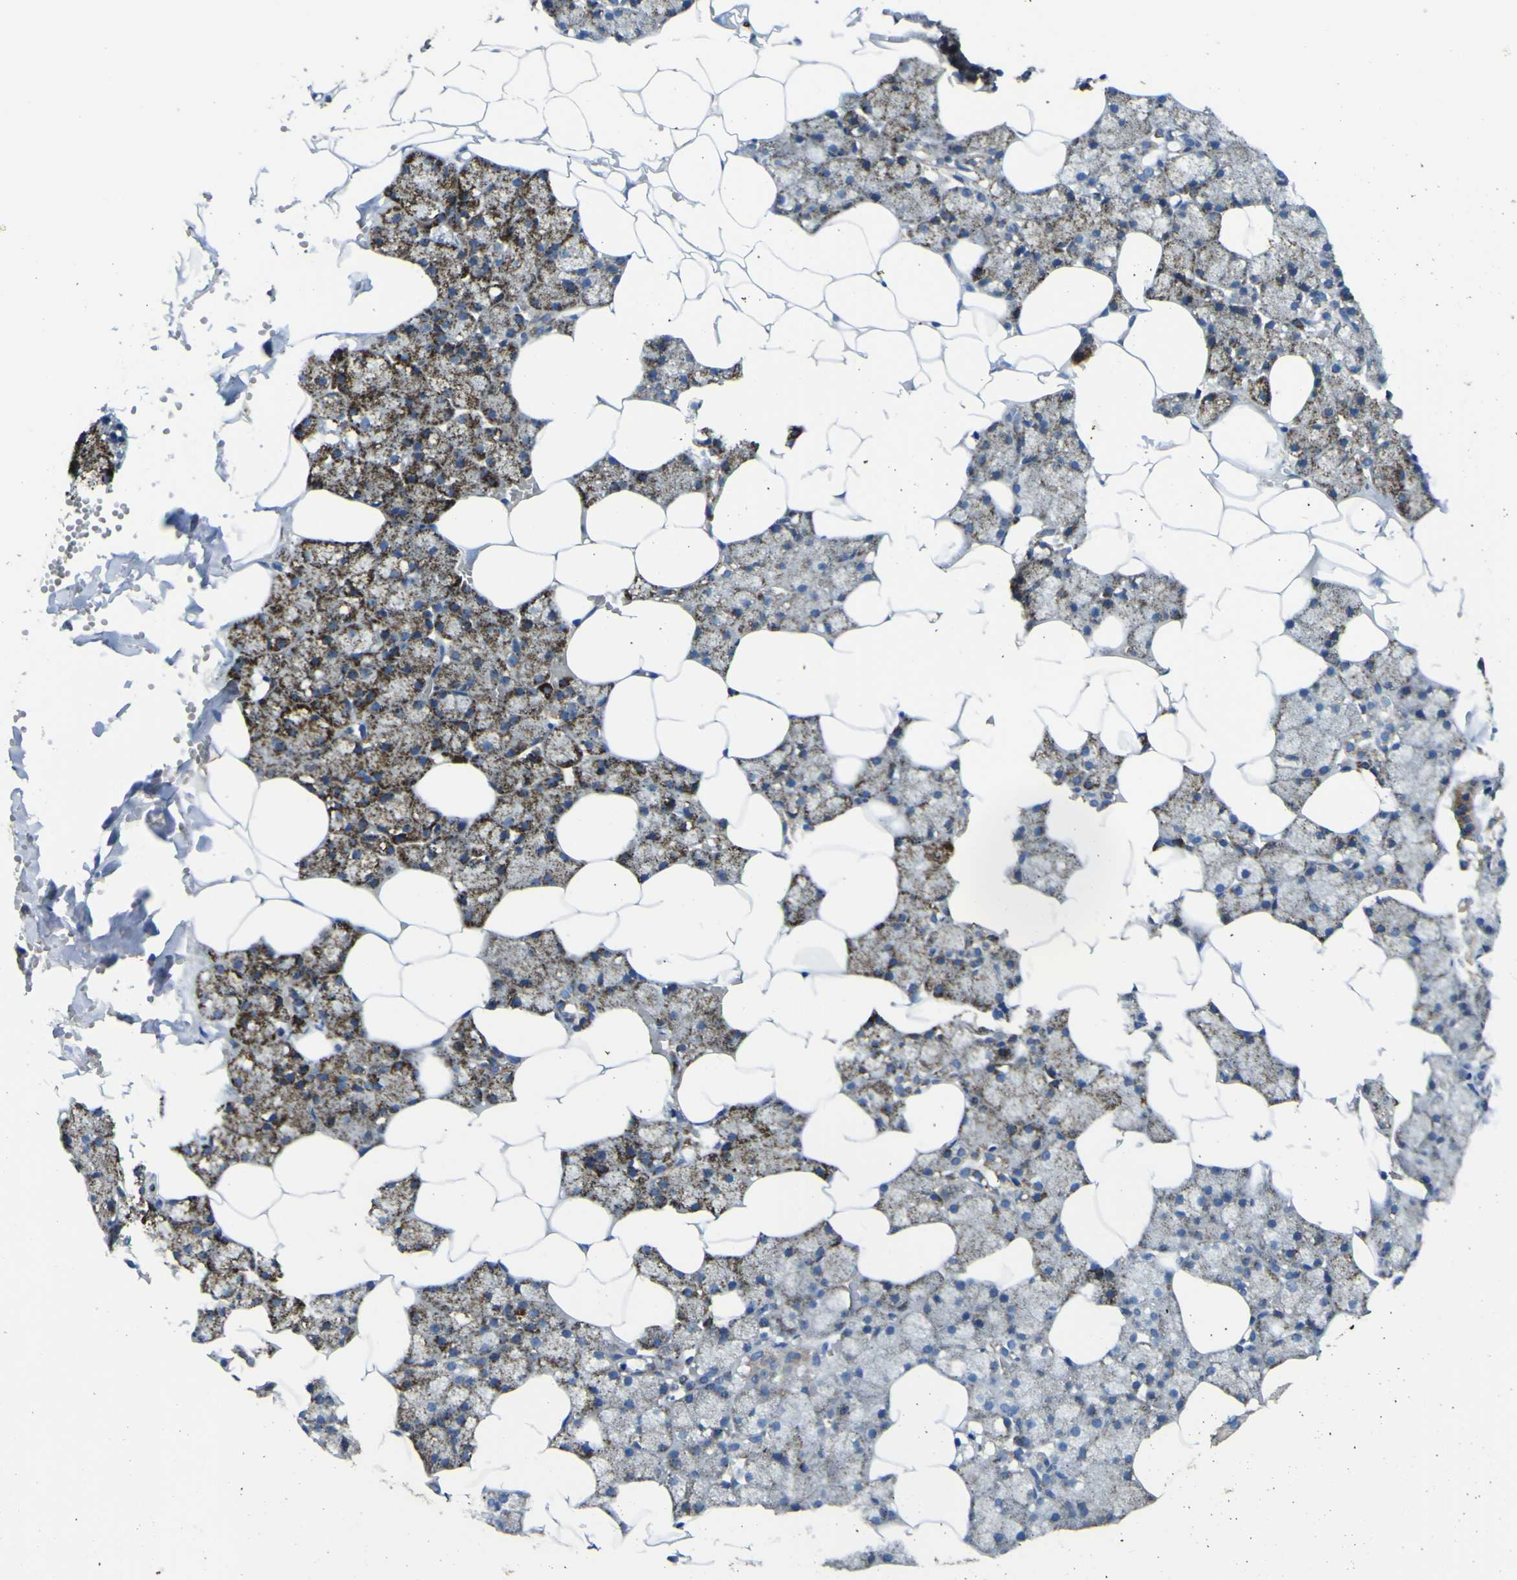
{"staining": {"intensity": "strong", "quantity": "<25%", "location": "cytoplasmic/membranous"}, "tissue": "salivary gland", "cell_type": "Glandular cells", "image_type": "normal", "snomed": [{"axis": "morphology", "description": "Normal tissue, NOS"}, {"axis": "topography", "description": "Salivary gland"}], "caption": "Immunohistochemical staining of normal human salivary gland exhibits medium levels of strong cytoplasmic/membranous expression in approximately <25% of glandular cells. The staining is performed using DAB brown chromogen to label protein expression. The nuclei are counter-stained blue using hematoxylin.", "gene": "ALDH18A1", "patient": {"sex": "male", "age": 62}}